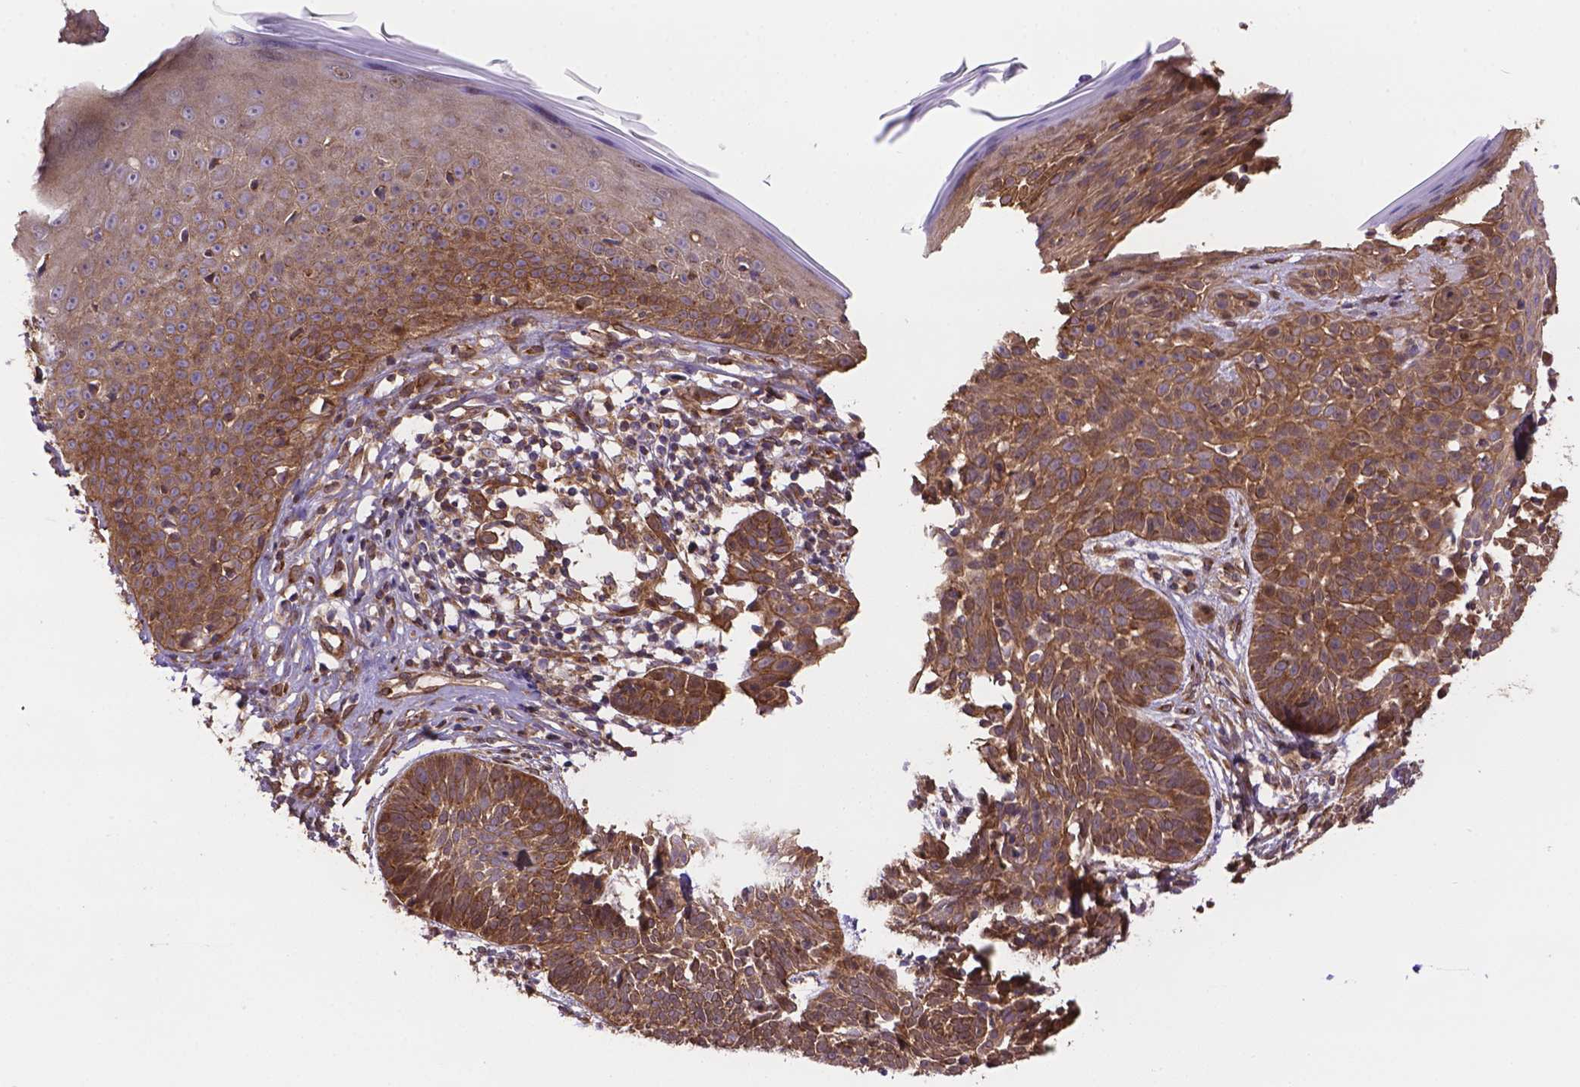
{"staining": {"intensity": "moderate", "quantity": ">75%", "location": "cytoplasmic/membranous"}, "tissue": "skin cancer", "cell_type": "Tumor cells", "image_type": "cancer", "snomed": [{"axis": "morphology", "description": "Basal cell carcinoma"}, {"axis": "topography", "description": "Skin"}], "caption": "DAB immunohistochemical staining of skin cancer (basal cell carcinoma) reveals moderate cytoplasmic/membranous protein expression in approximately >75% of tumor cells.", "gene": "YAP1", "patient": {"sex": "male", "age": 85}}